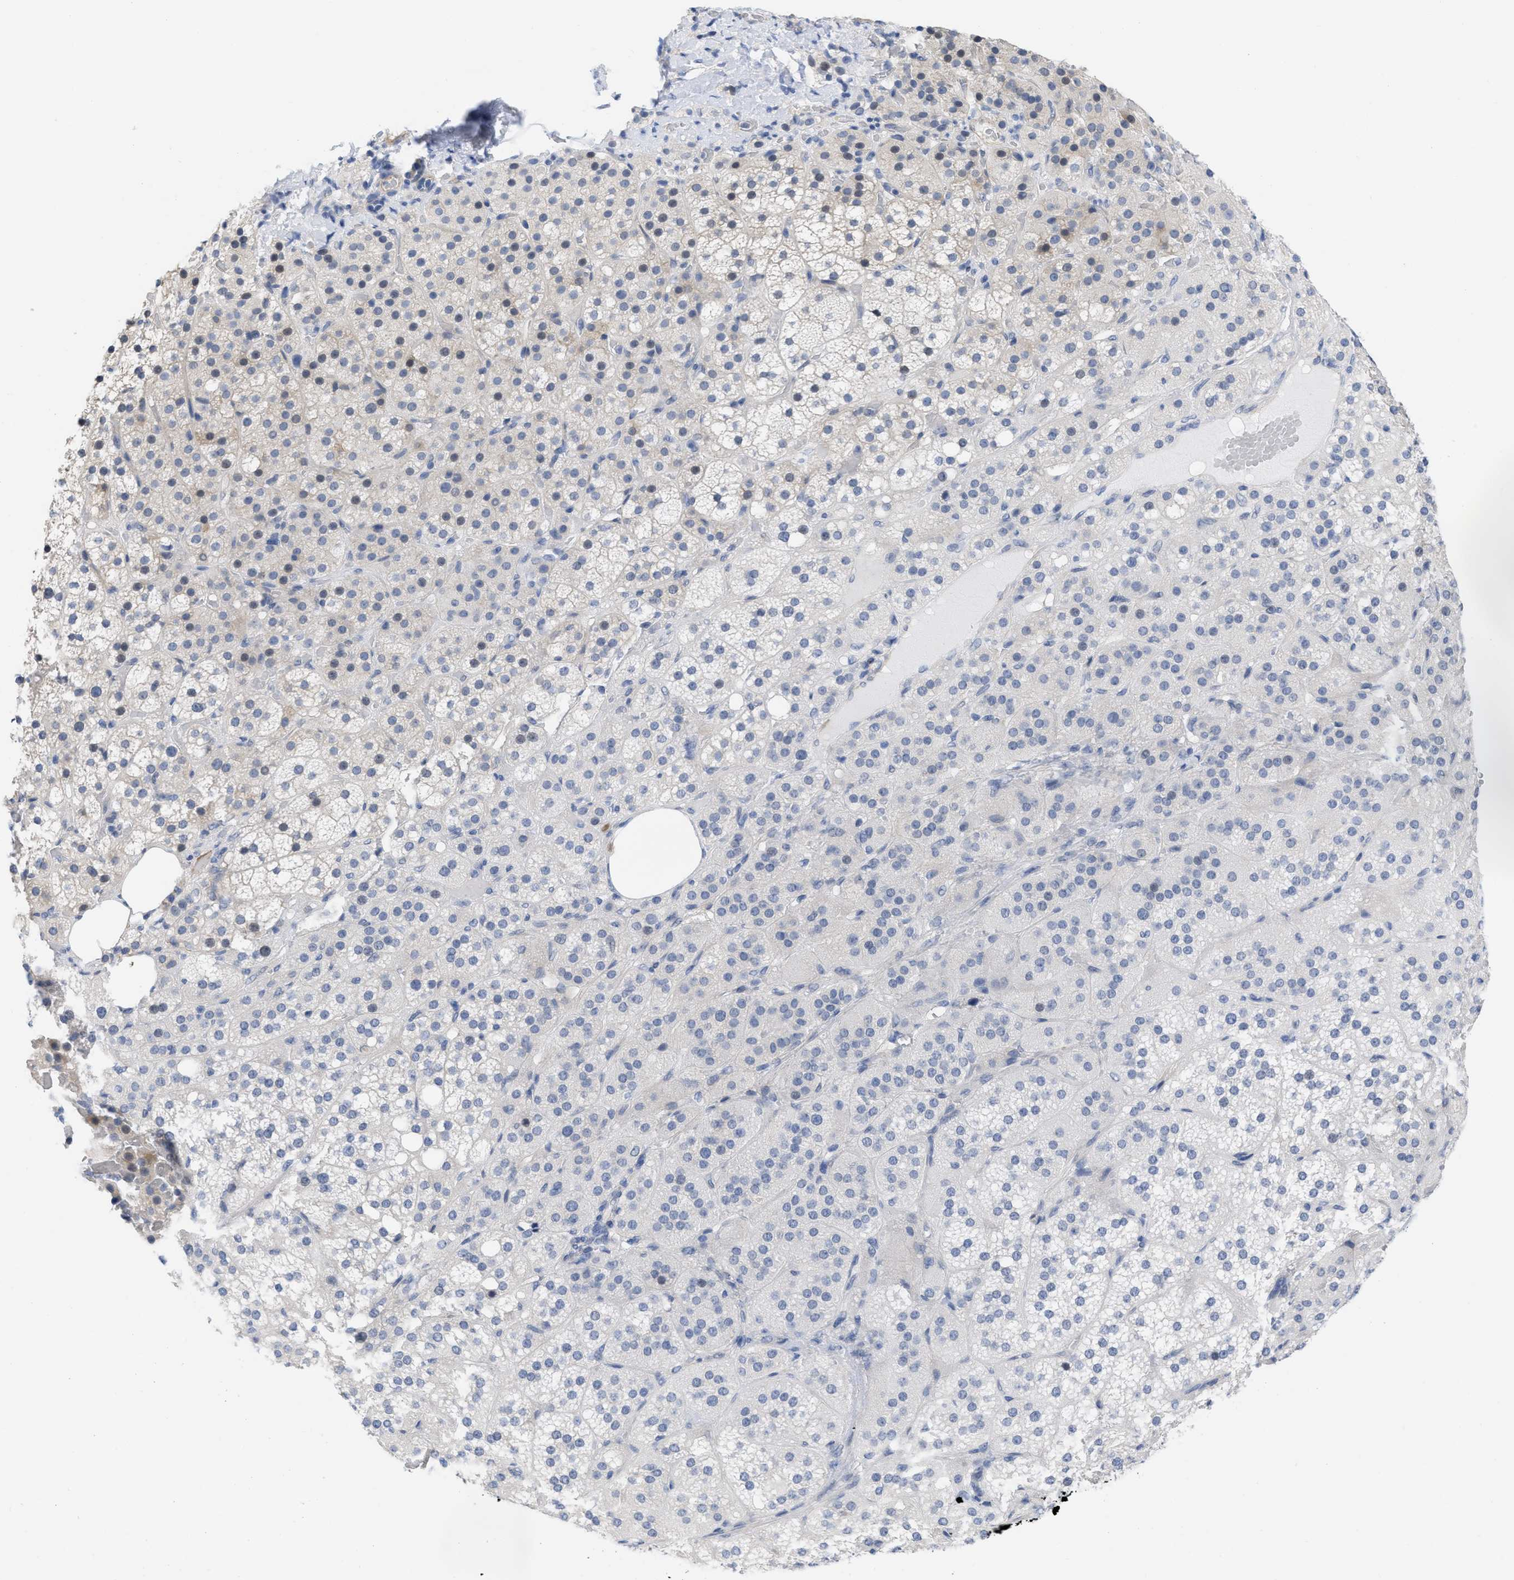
{"staining": {"intensity": "moderate", "quantity": "25%-75%", "location": "nuclear"}, "tissue": "adrenal gland", "cell_type": "Glandular cells", "image_type": "normal", "snomed": [{"axis": "morphology", "description": "Normal tissue, NOS"}, {"axis": "topography", "description": "Adrenal gland"}], "caption": "Immunohistochemistry (IHC) image of unremarkable adrenal gland stained for a protein (brown), which displays medium levels of moderate nuclear positivity in approximately 25%-75% of glandular cells.", "gene": "ACKR1", "patient": {"sex": "female", "age": 59}}